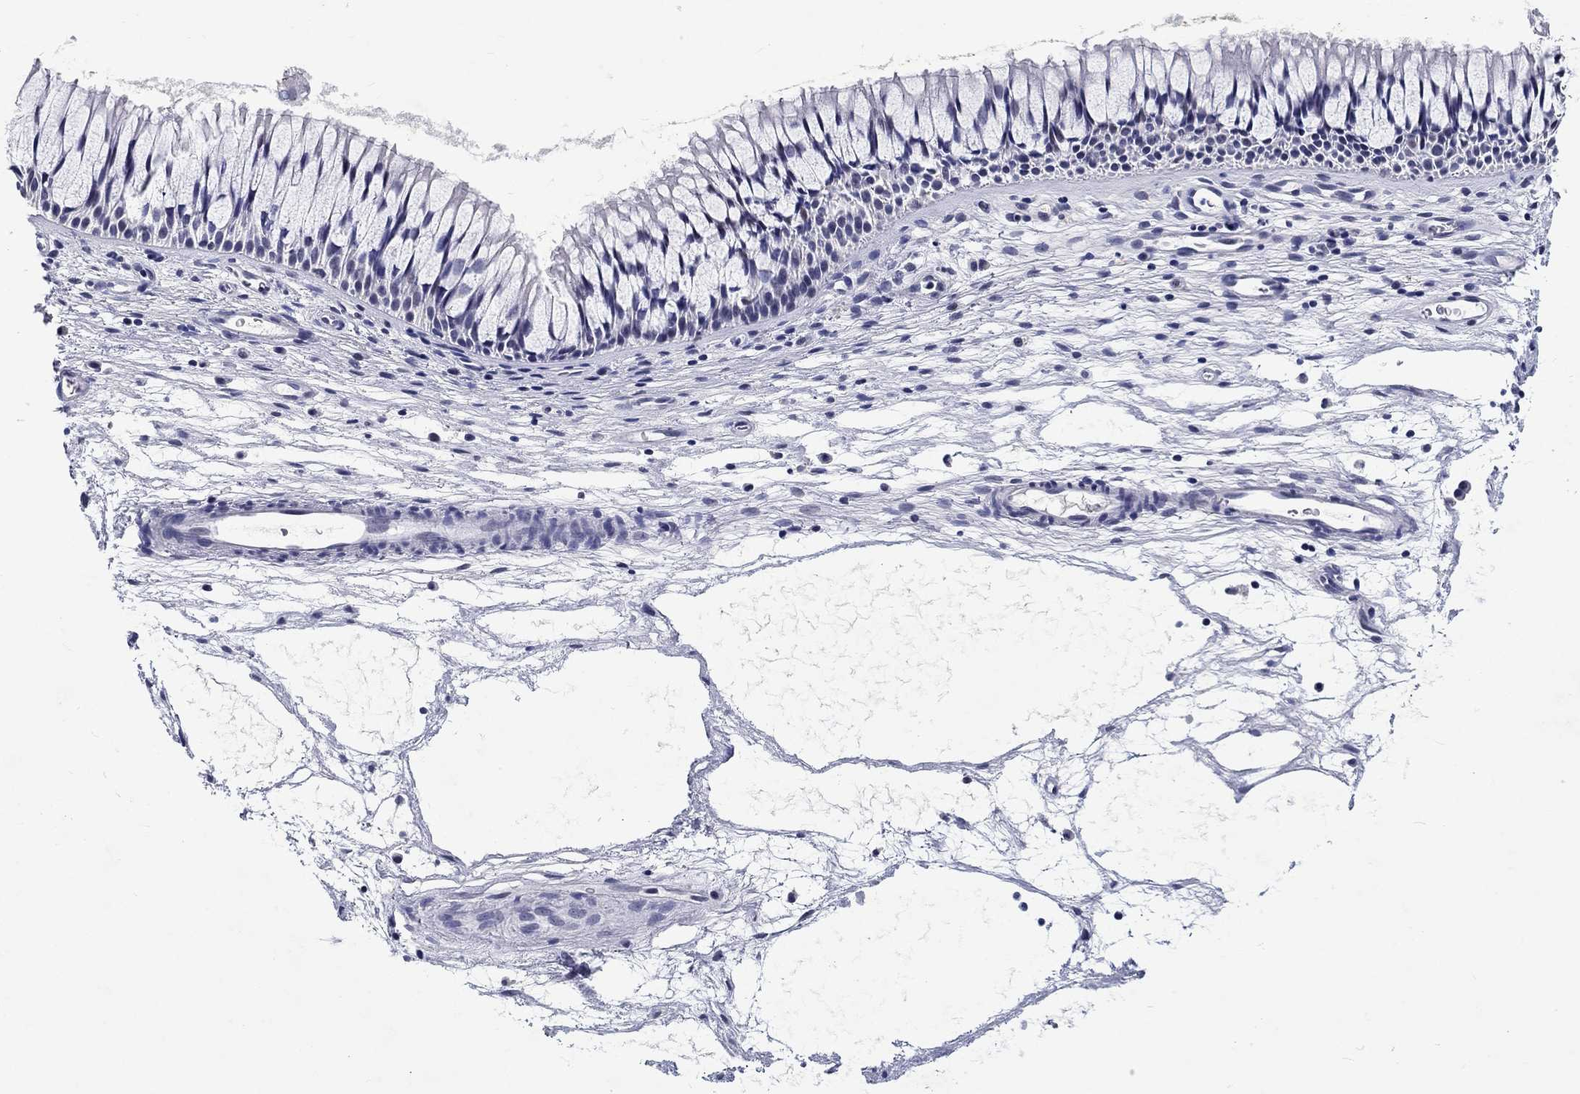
{"staining": {"intensity": "negative", "quantity": "none", "location": "none"}, "tissue": "nasopharynx", "cell_type": "Respiratory epithelial cells", "image_type": "normal", "snomed": [{"axis": "morphology", "description": "Normal tissue, NOS"}, {"axis": "topography", "description": "Nasopharynx"}], "caption": "DAB (3,3'-diaminobenzidine) immunohistochemical staining of normal human nasopharynx exhibits no significant positivity in respiratory epithelial cells.", "gene": "GRIN1", "patient": {"sex": "male", "age": 51}}